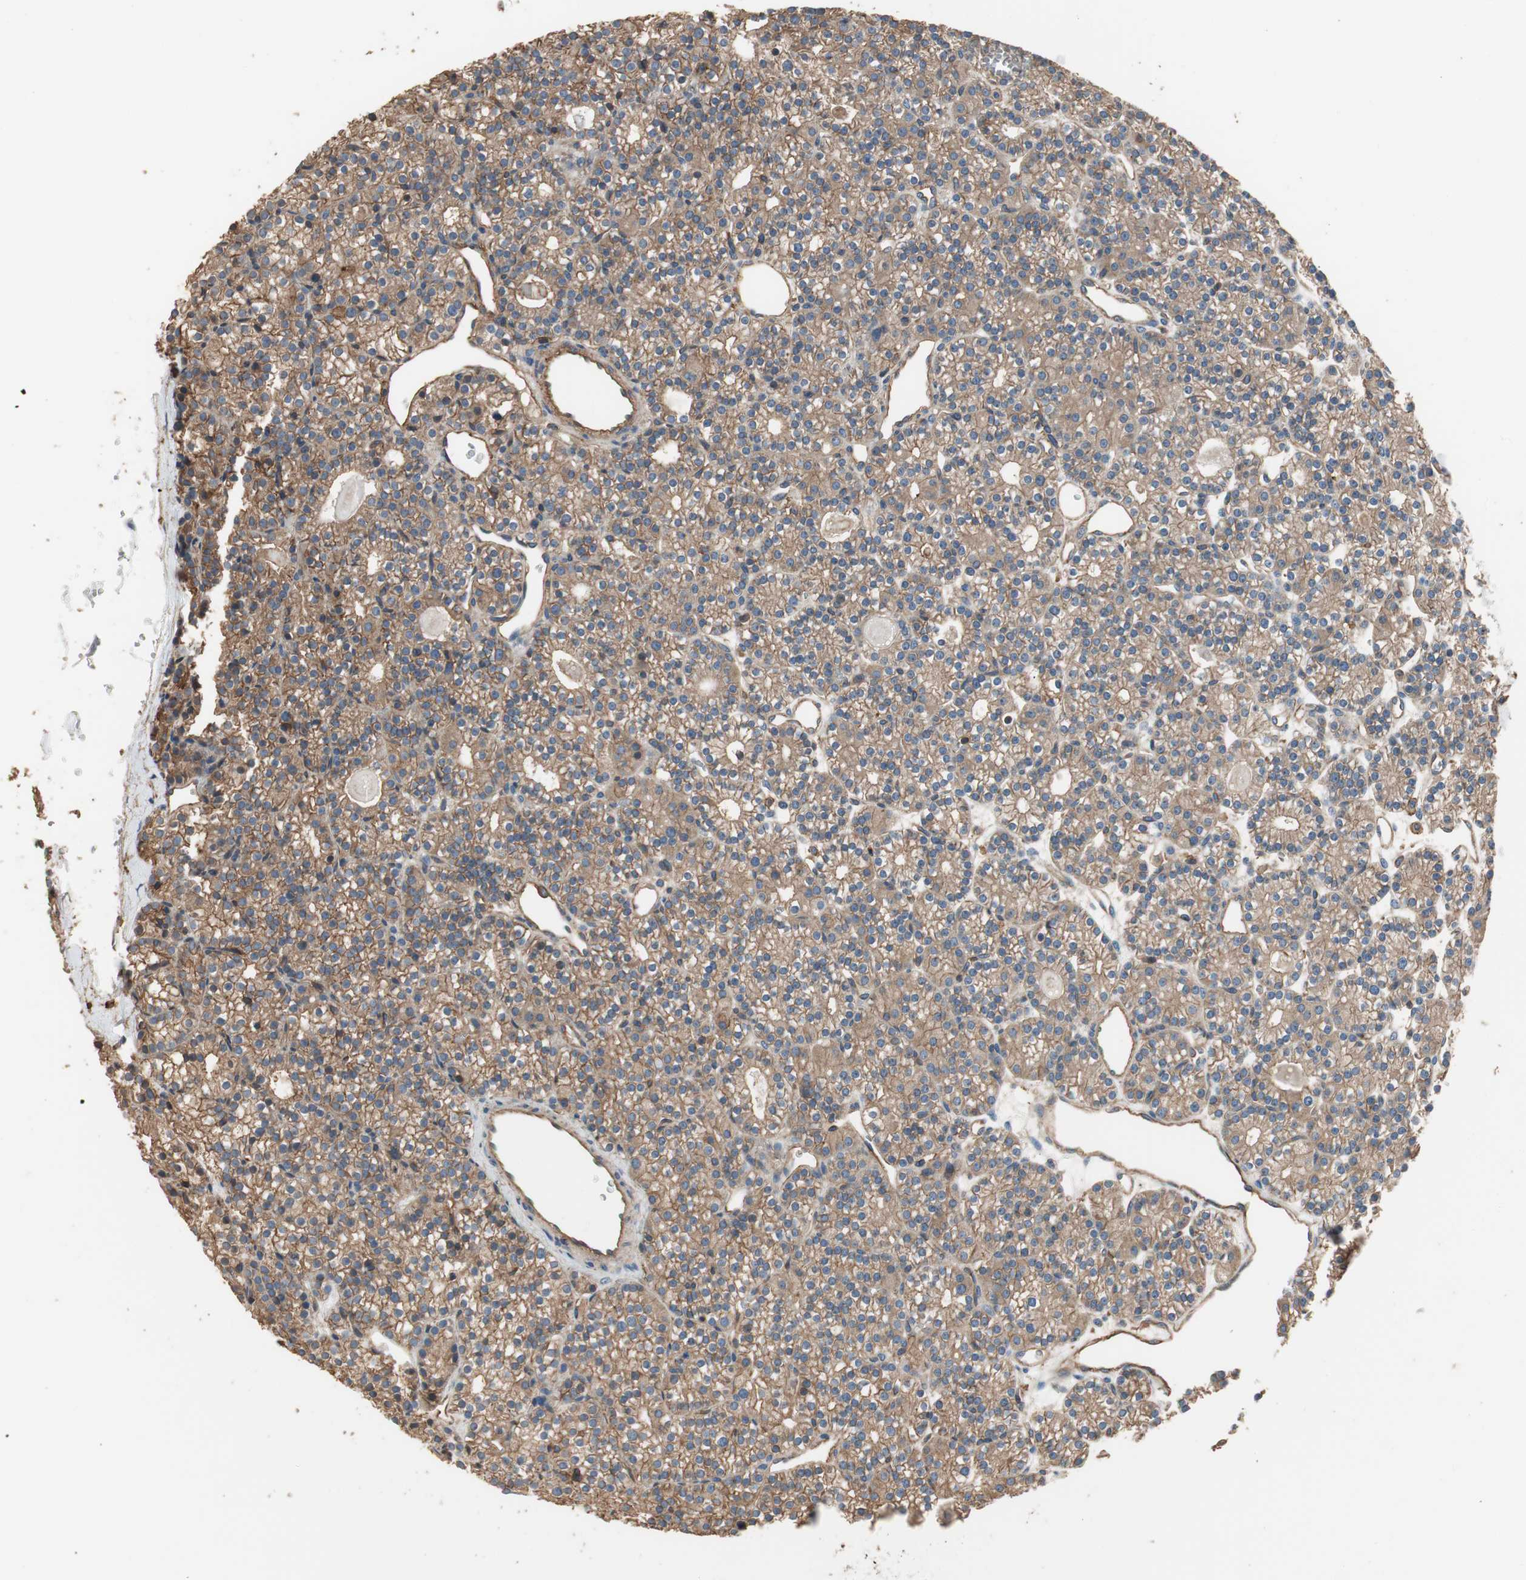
{"staining": {"intensity": "moderate", "quantity": ">75%", "location": "cytoplasmic/membranous"}, "tissue": "parathyroid gland", "cell_type": "Glandular cells", "image_type": "normal", "snomed": [{"axis": "morphology", "description": "Normal tissue, NOS"}, {"axis": "topography", "description": "Parathyroid gland"}], "caption": "Human parathyroid gland stained with a brown dye reveals moderate cytoplasmic/membranous positive positivity in about >75% of glandular cells.", "gene": "IL1RL1", "patient": {"sex": "female", "age": 64}}